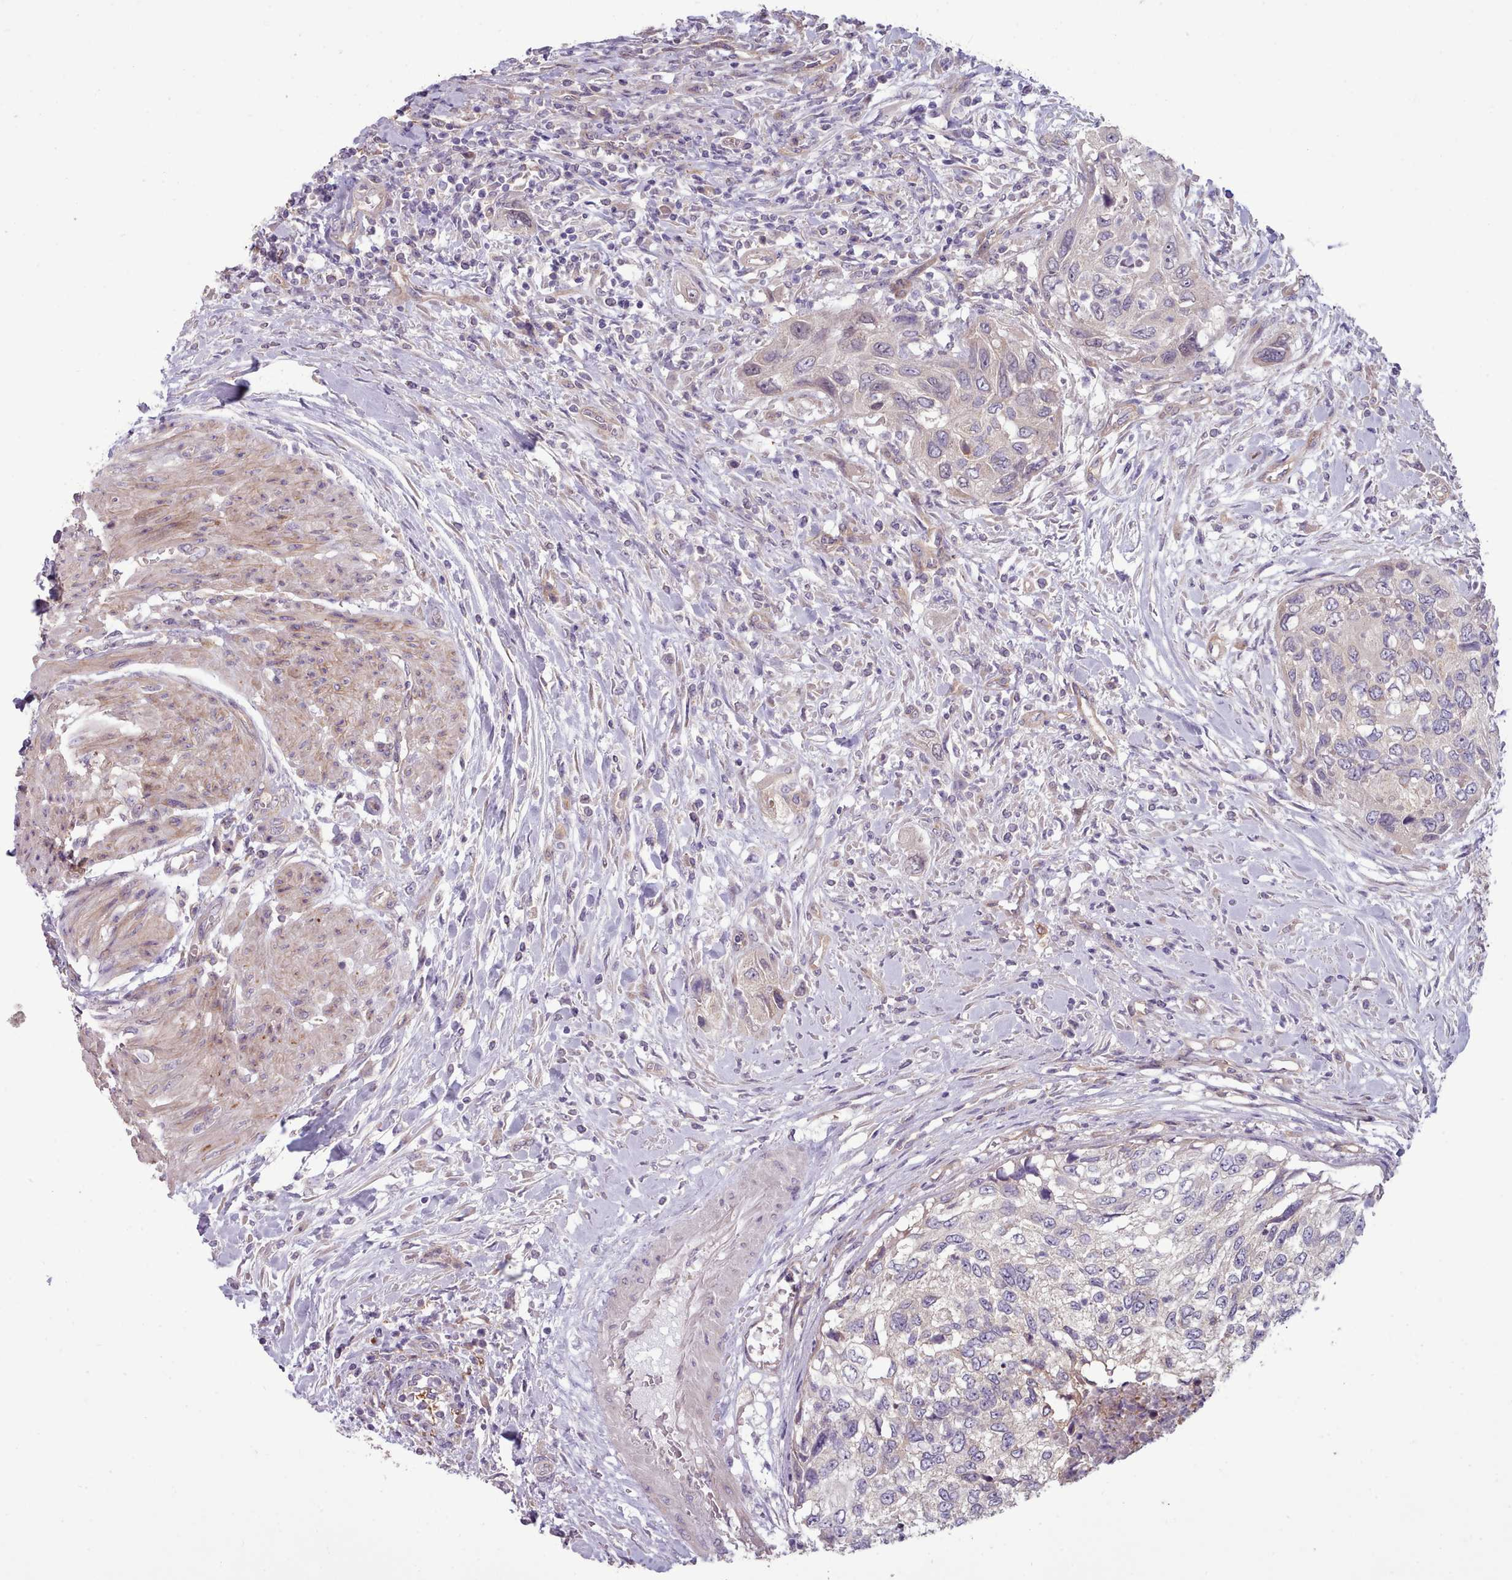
{"staining": {"intensity": "weak", "quantity": "<25%", "location": "cytoplasmic/membranous"}, "tissue": "urothelial cancer", "cell_type": "Tumor cells", "image_type": "cancer", "snomed": [{"axis": "morphology", "description": "Urothelial carcinoma, High grade"}, {"axis": "topography", "description": "Urinary bladder"}], "caption": "Protein analysis of urothelial cancer displays no significant expression in tumor cells.", "gene": "DPF1", "patient": {"sex": "female", "age": 60}}